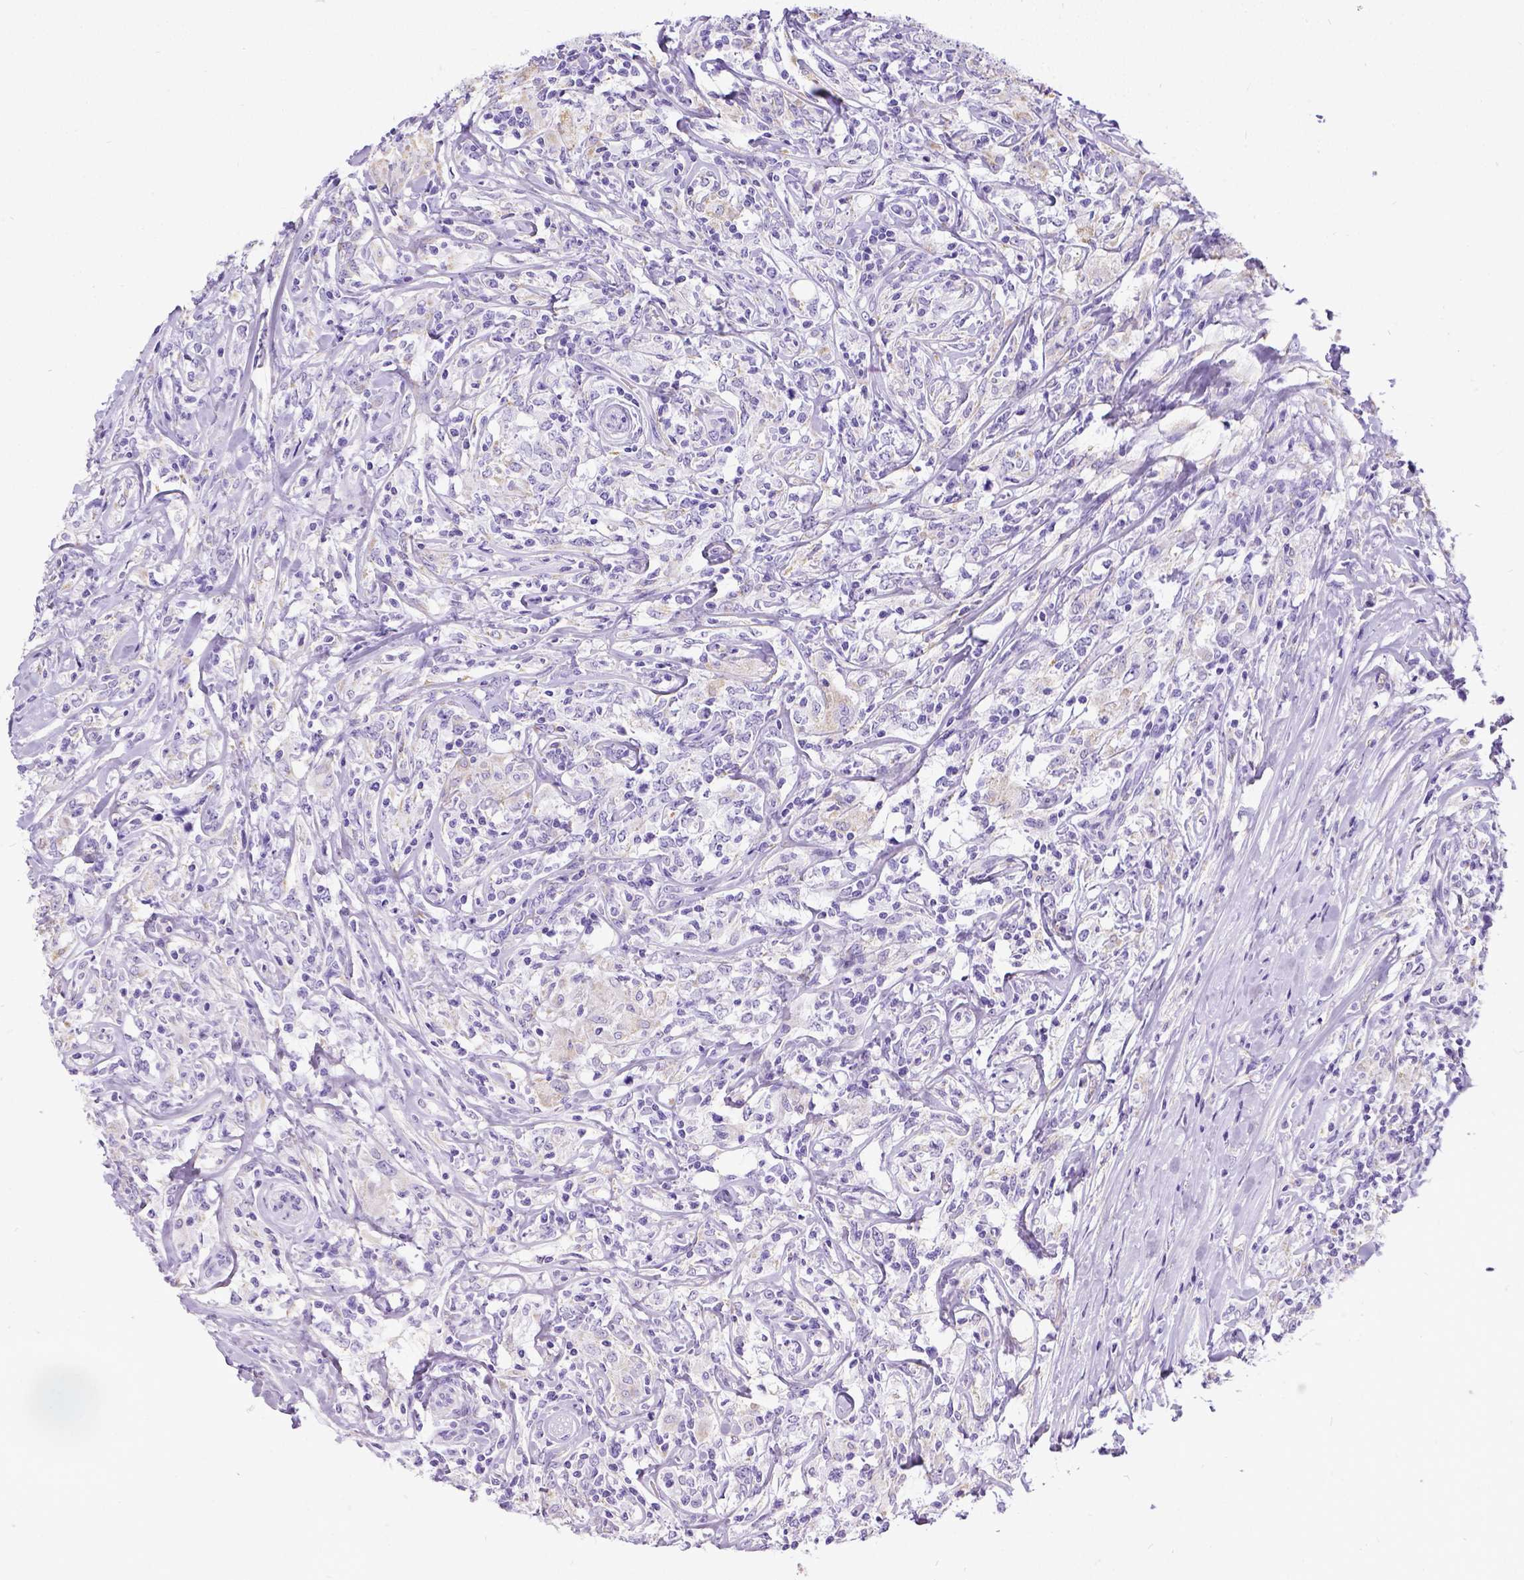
{"staining": {"intensity": "negative", "quantity": "none", "location": "none"}, "tissue": "lymphoma", "cell_type": "Tumor cells", "image_type": "cancer", "snomed": [{"axis": "morphology", "description": "Malignant lymphoma, non-Hodgkin's type, High grade"}, {"axis": "topography", "description": "Lymph node"}], "caption": "The photomicrograph reveals no staining of tumor cells in lymphoma. Brightfield microscopy of IHC stained with DAB (brown) and hematoxylin (blue), captured at high magnification.", "gene": "SATB2", "patient": {"sex": "female", "age": 84}}